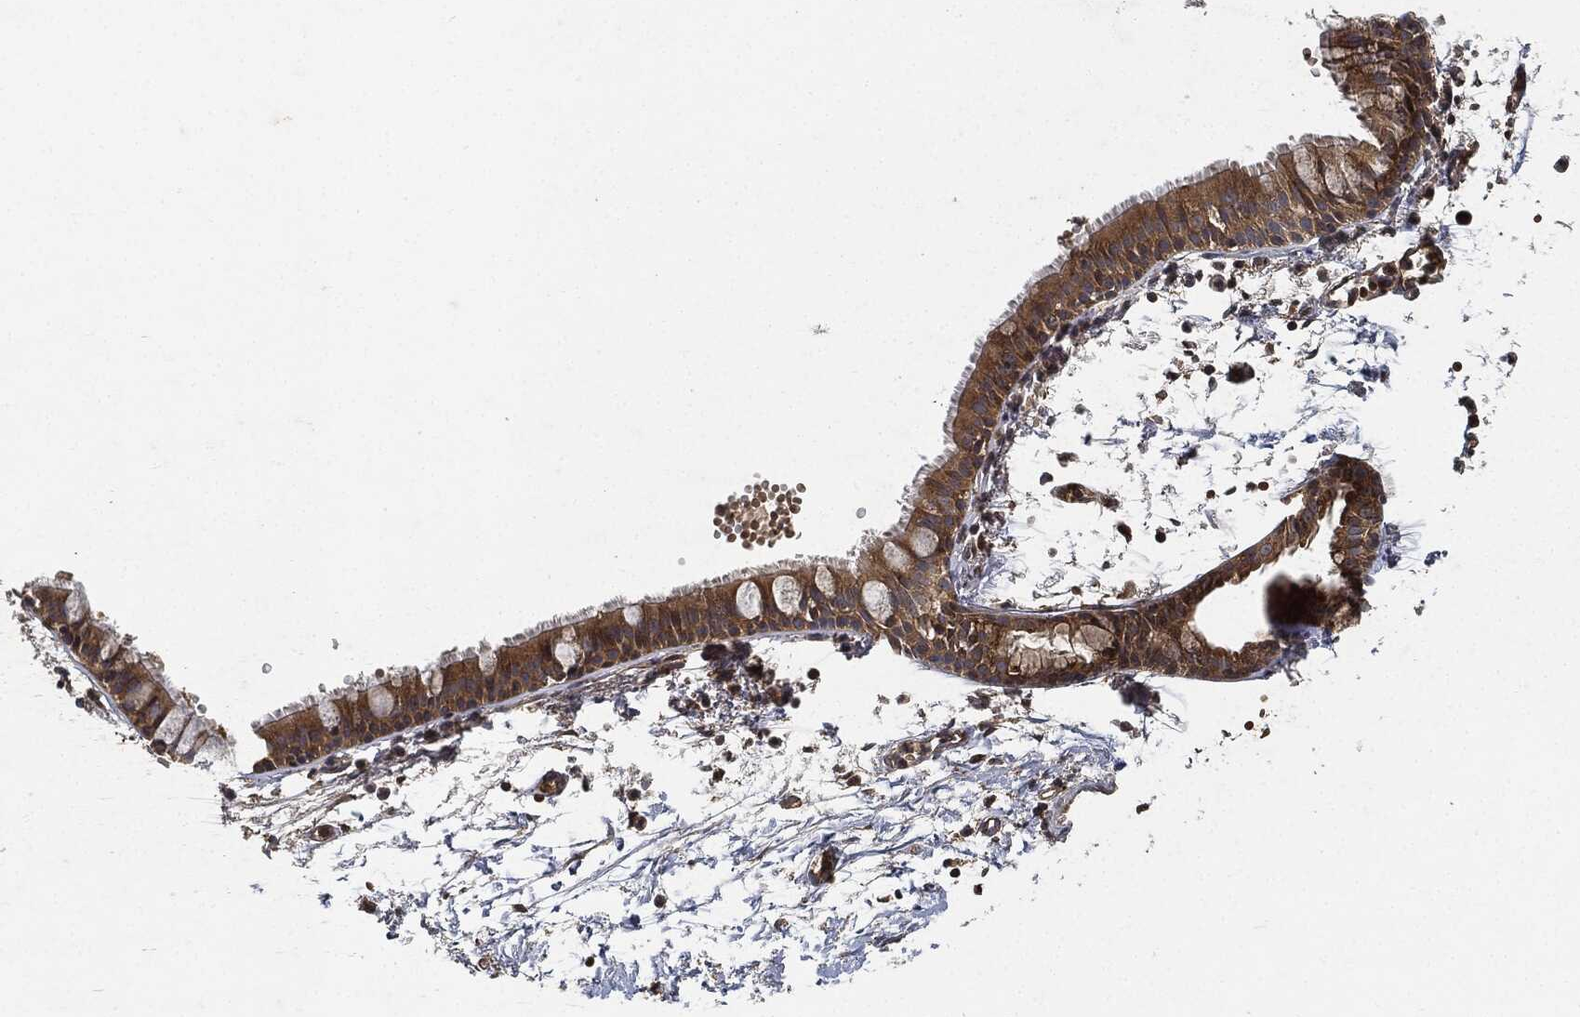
{"staining": {"intensity": "moderate", "quantity": ">75%", "location": "cytoplasmic/membranous"}, "tissue": "bronchus", "cell_type": "Respiratory epithelial cells", "image_type": "normal", "snomed": [{"axis": "morphology", "description": "Normal tissue, NOS"}, {"axis": "topography", "description": "Cartilage tissue"}, {"axis": "topography", "description": "Bronchus"}], "caption": "Approximately >75% of respiratory epithelial cells in normal human bronchus demonstrate moderate cytoplasmic/membranous protein staining as visualized by brown immunohistochemical staining.", "gene": "MLST8", "patient": {"sex": "male", "age": 66}}